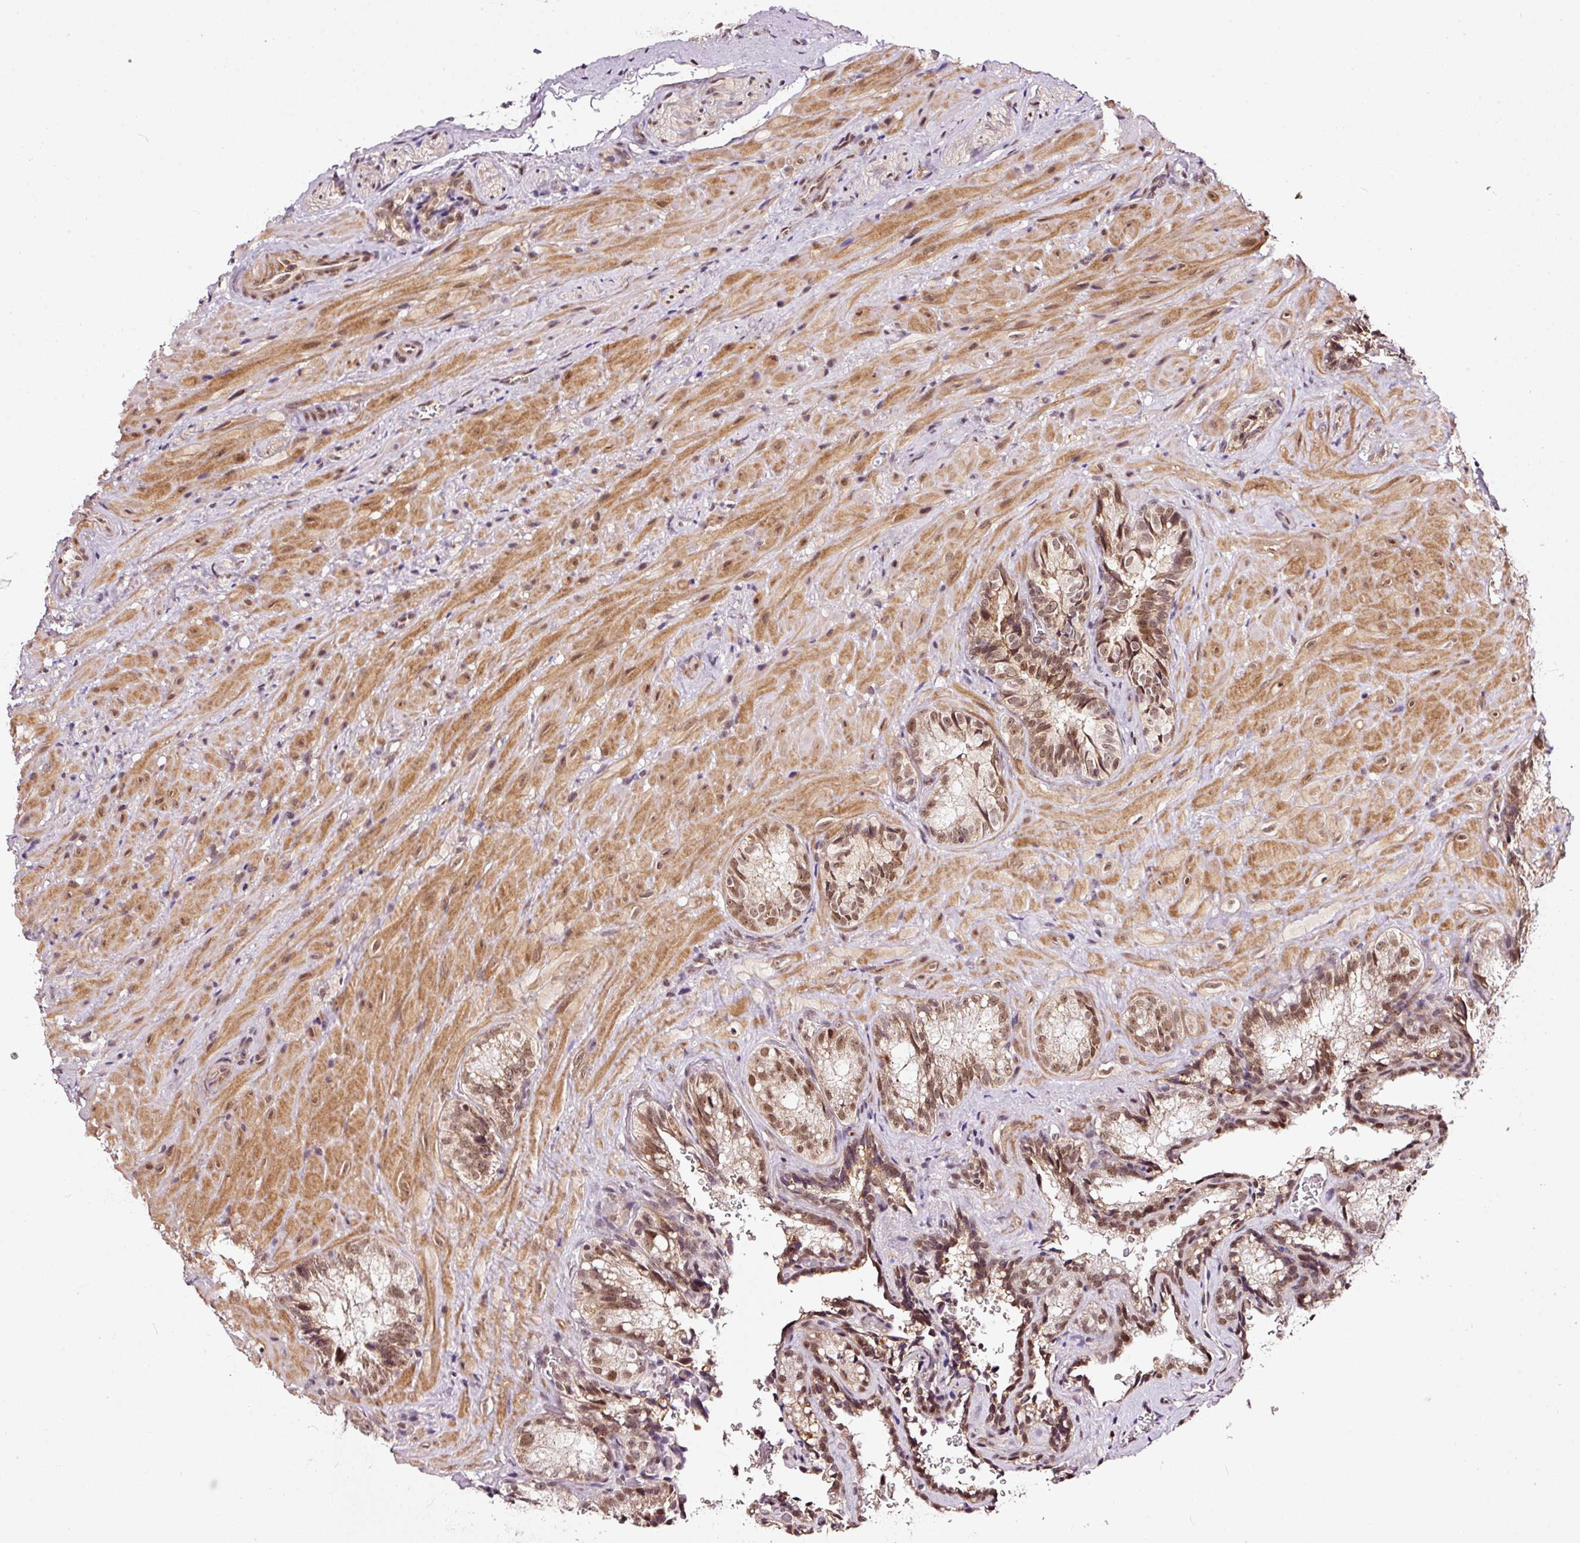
{"staining": {"intensity": "moderate", "quantity": ">75%", "location": "nuclear"}, "tissue": "seminal vesicle", "cell_type": "Glandular cells", "image_type": "normal", "snomed": [{"axis": "morphology", "description": "Normal tissue, NOS"}, {"axis": "topography", "description": "Seminal veicle"}], "caption": "IHC image of unremarkable seminal vesicle: human seminal vesicle stained using IHC exhibits medium levels of moderate protein expression localized specifically in the nuclear of glandular cells, appearing as a nuclear brown color.", "gene": "RFC4", "patient": {"sex": "male", "age": 47}}